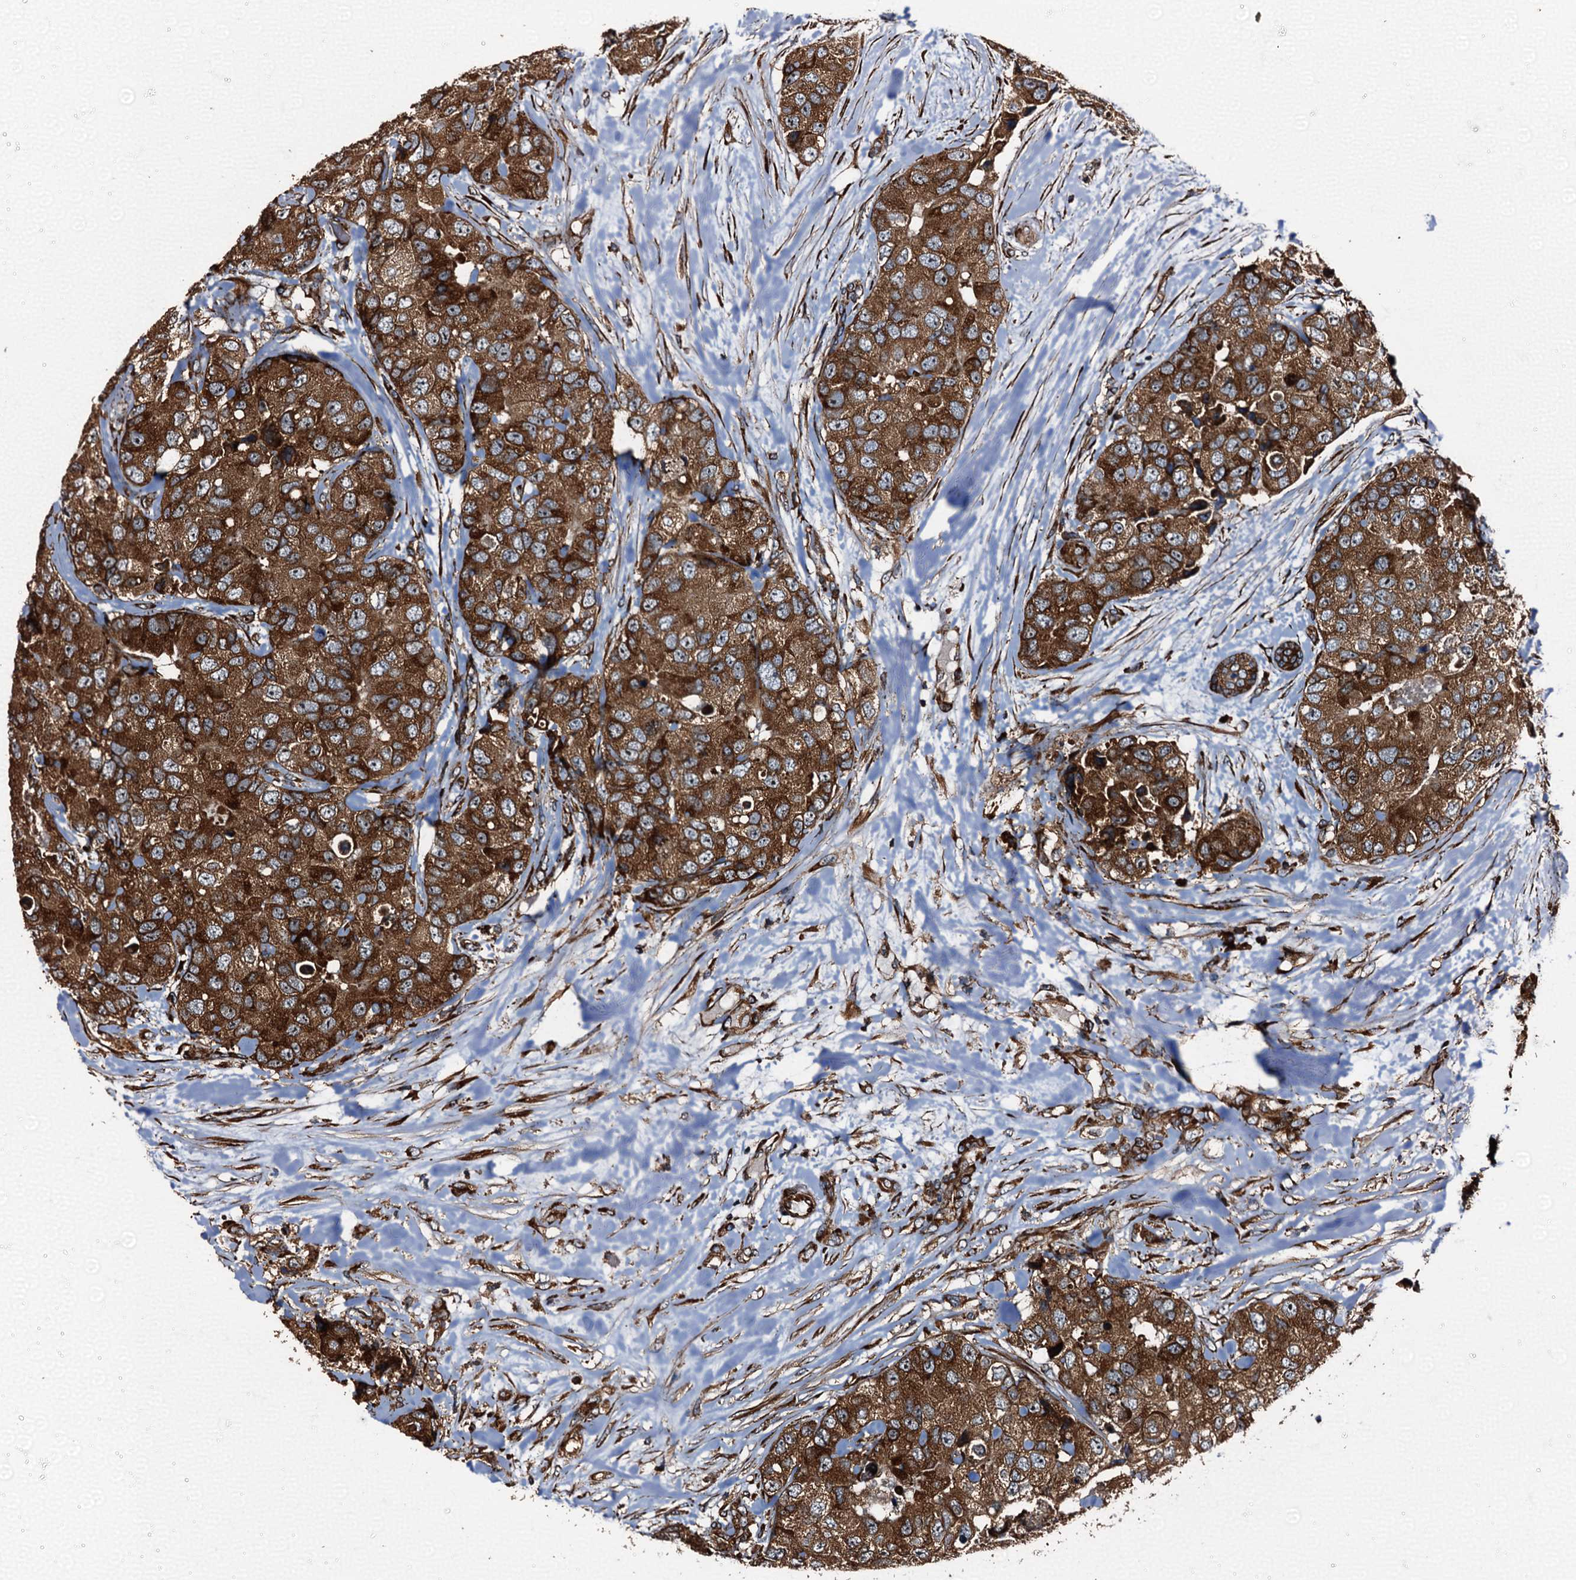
{"staining": {"intensity": "strong", "quantity": ">75%", "location": "cytoplasmic/membranous"}, "tissue": "breast cancer", "cell_type": "Tumor cells", "image_type": "cancer", "snomed": [{"axis": "morphology", "description": "Duct carcinoma"}, {"axis": "topography", "description": "Breast"}], "caption": "Immunohistochemical staining of human breast infiltrating ductal carcinoma shows high levels of strong cytoplasmic/membranous protein expression in approximately >75% of tumor cells.", "gene": "ATP2C1", "patient": {"sex": "female", "age": 62}}